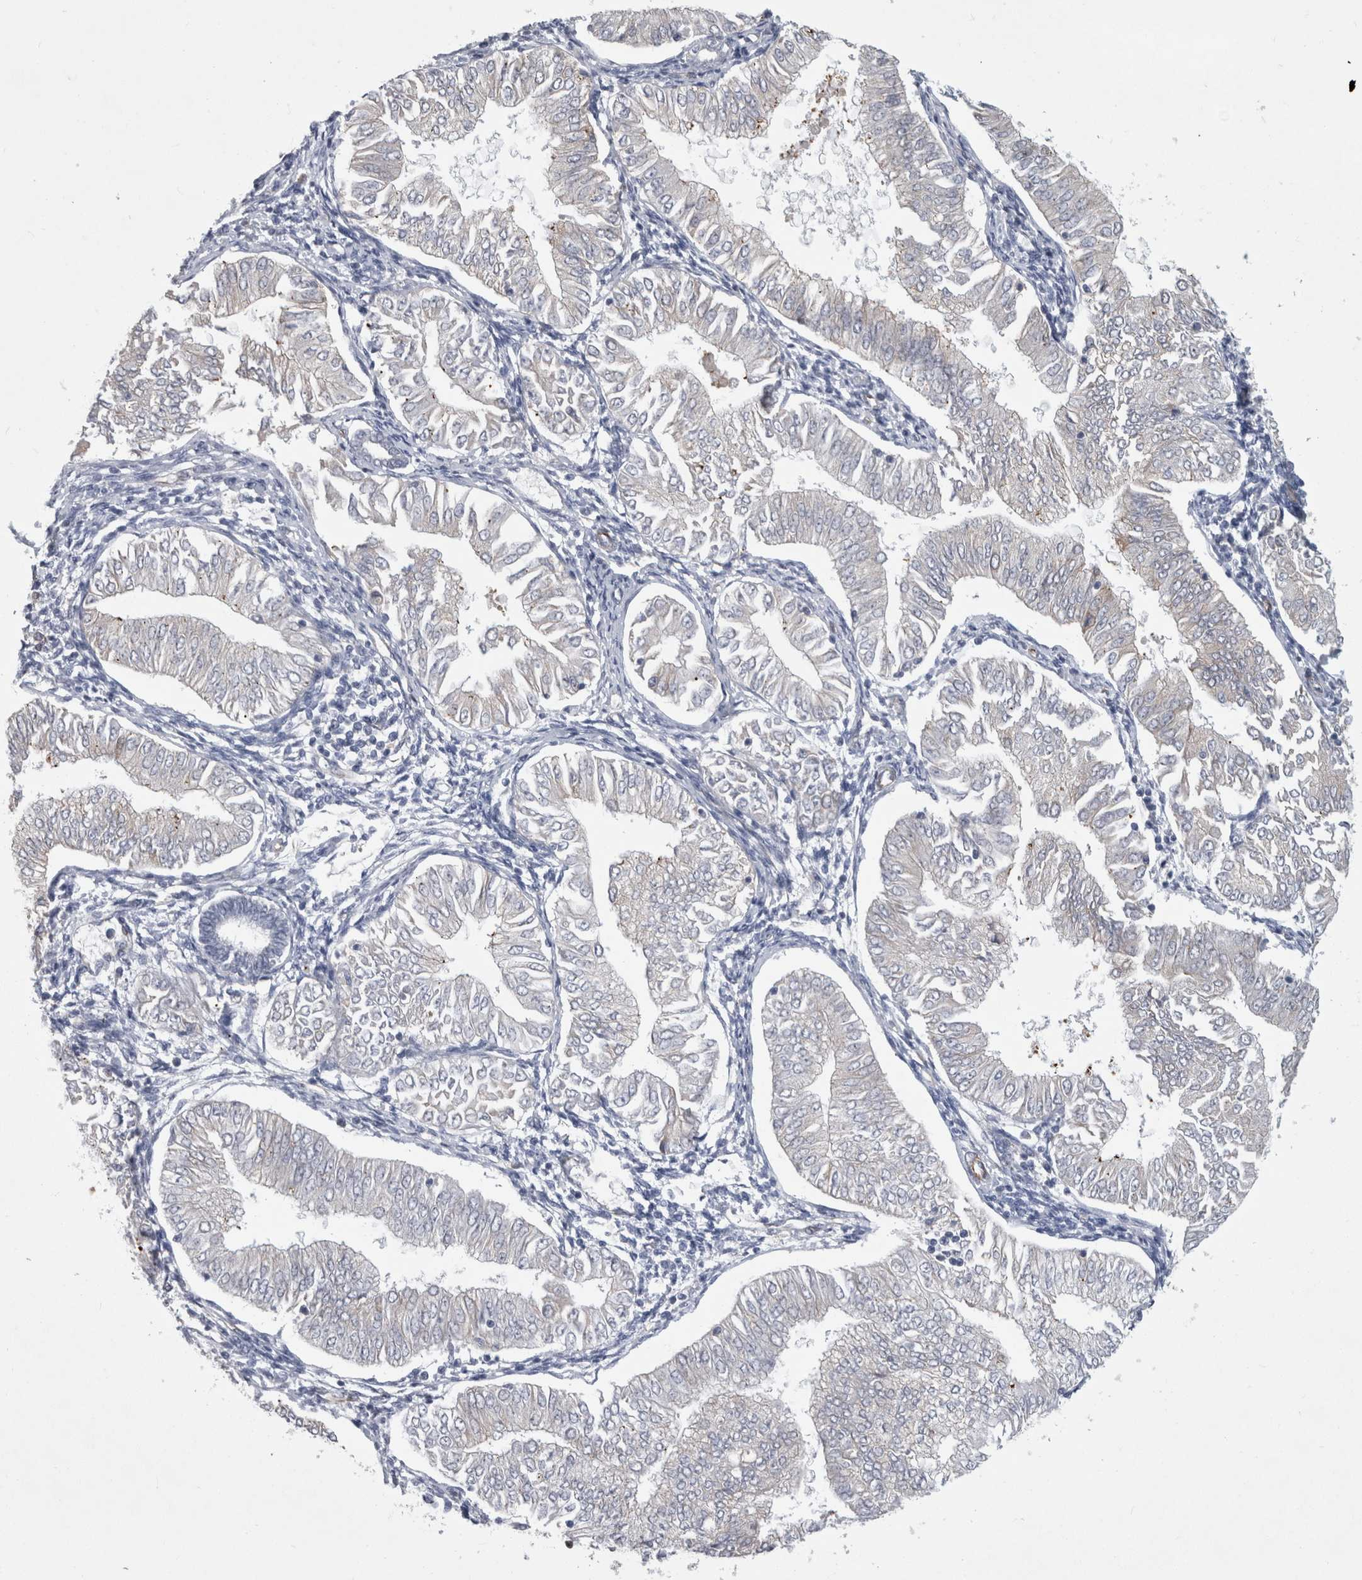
{"staining": {"intensity": "negative", "quantity": "none", "location": "none"}, "tissue": "endometrial cancer", "cell_type": "Tumor cells", "image_type": "cancer", "snomed": [{"axis": "morphology", "description": "Normal tissue, NOS"}, {"axis": "morphology", "description": "Adenocarcinoma, NOS"}, {"axis": "topography", "description": "Endometrium"}], "caption": "Tumor cells are negative for protein expression in human endometrial cancer.", "gene": "FAM83H", "patient": {"sex": "female", "age": 53}}